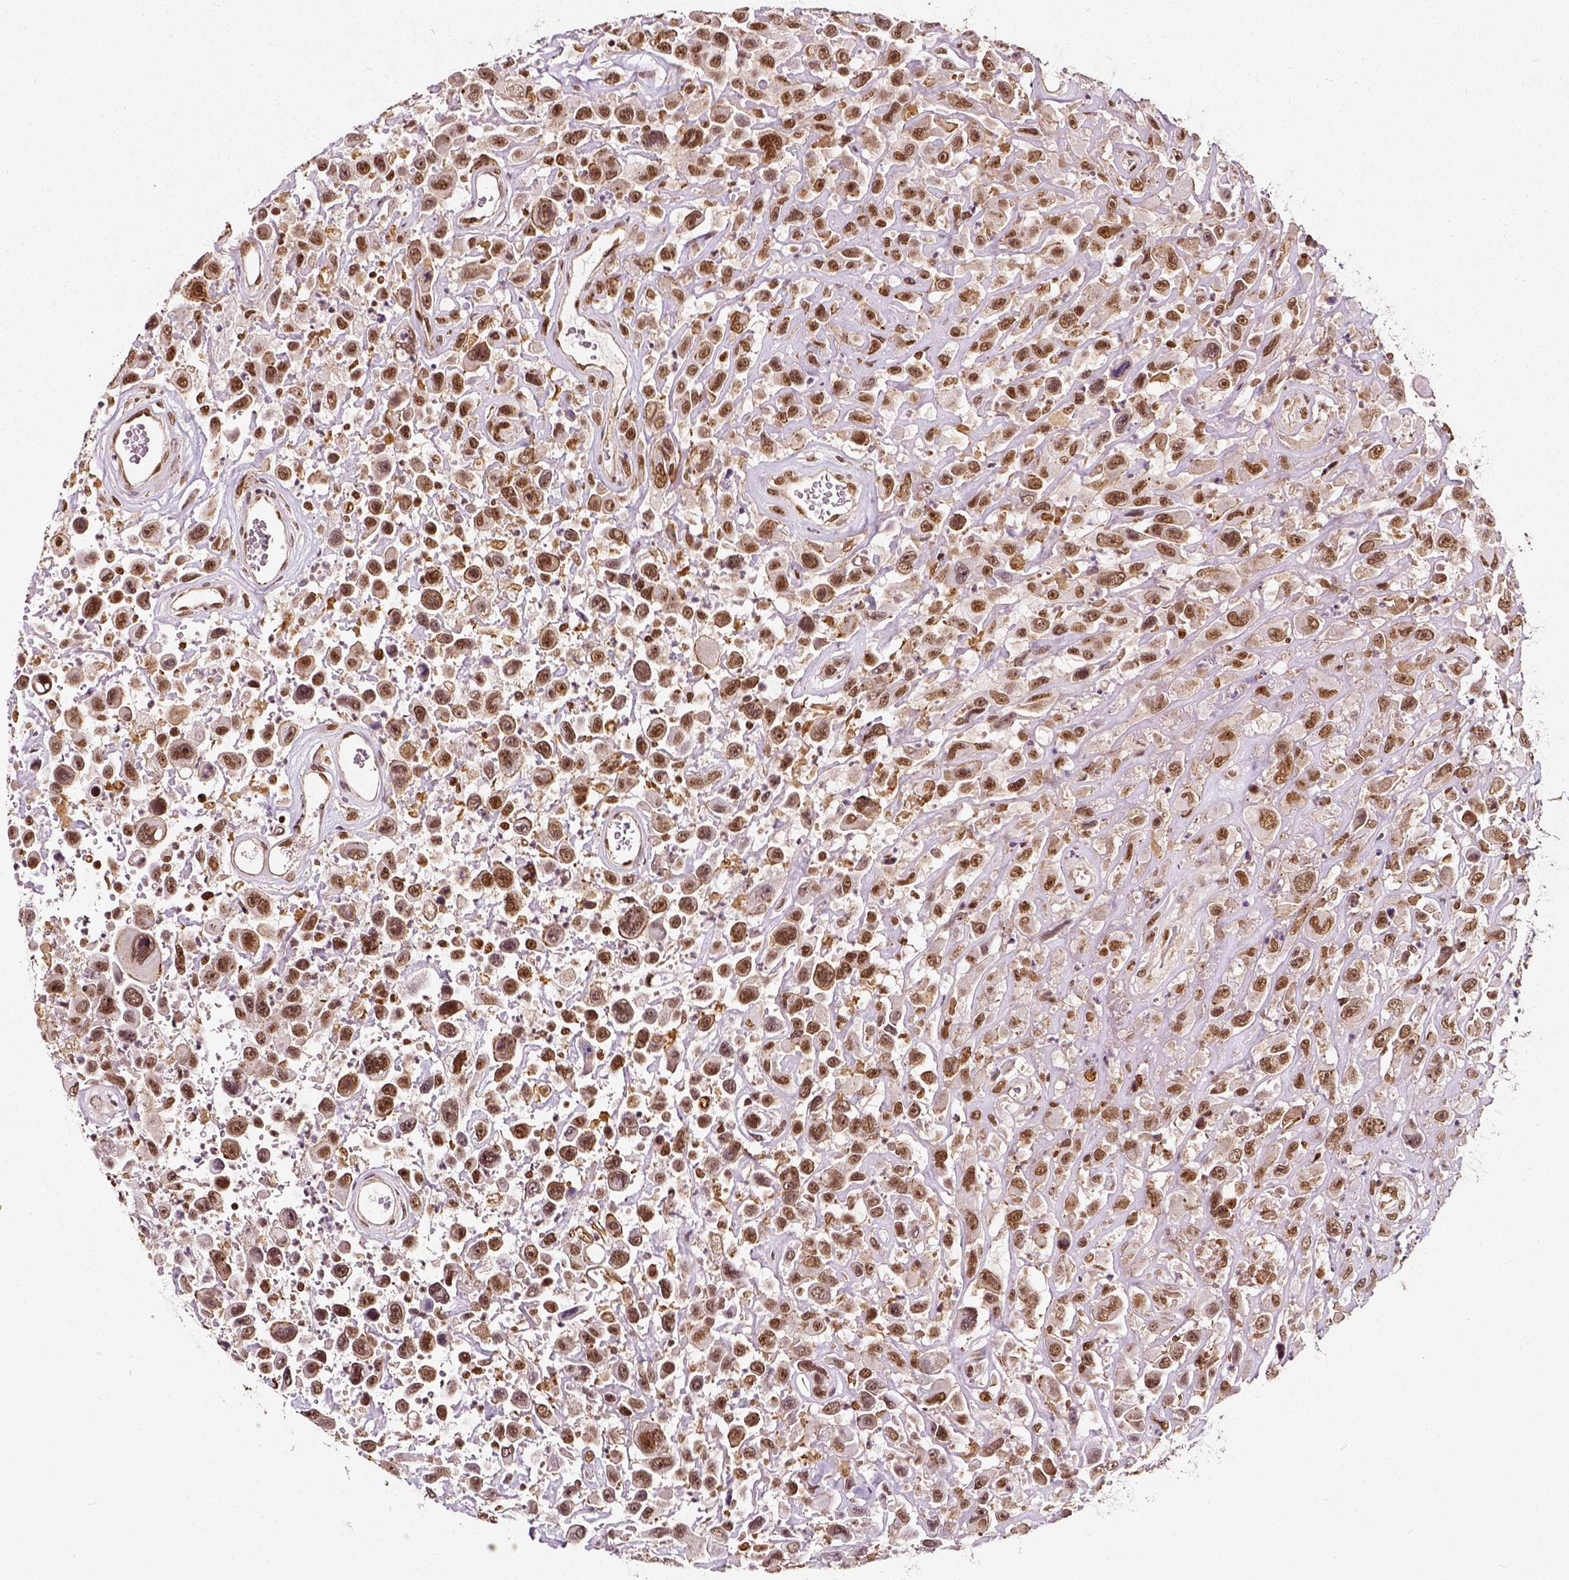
{"staining": {"intensity": "moderate", "quantity": ">75%", "location": "nuclear"}, "tissue": "urothelial cancer", "cell_type": "Tumor cells", "image_type": "cancer", "snomed": [{"axis": "morphology", "description": "Urothelial carcinoma, High grade"}, {"axis": "topography", "description": "Urinary bladder"}], "caption": "Immunohistochemical staining of high-grade urothelial carcinoma shows moderate nuclear protein expression in about >75% of tumor cells.", "gene": "NACC1", "patient": {"sex": "male", "age": 53}}